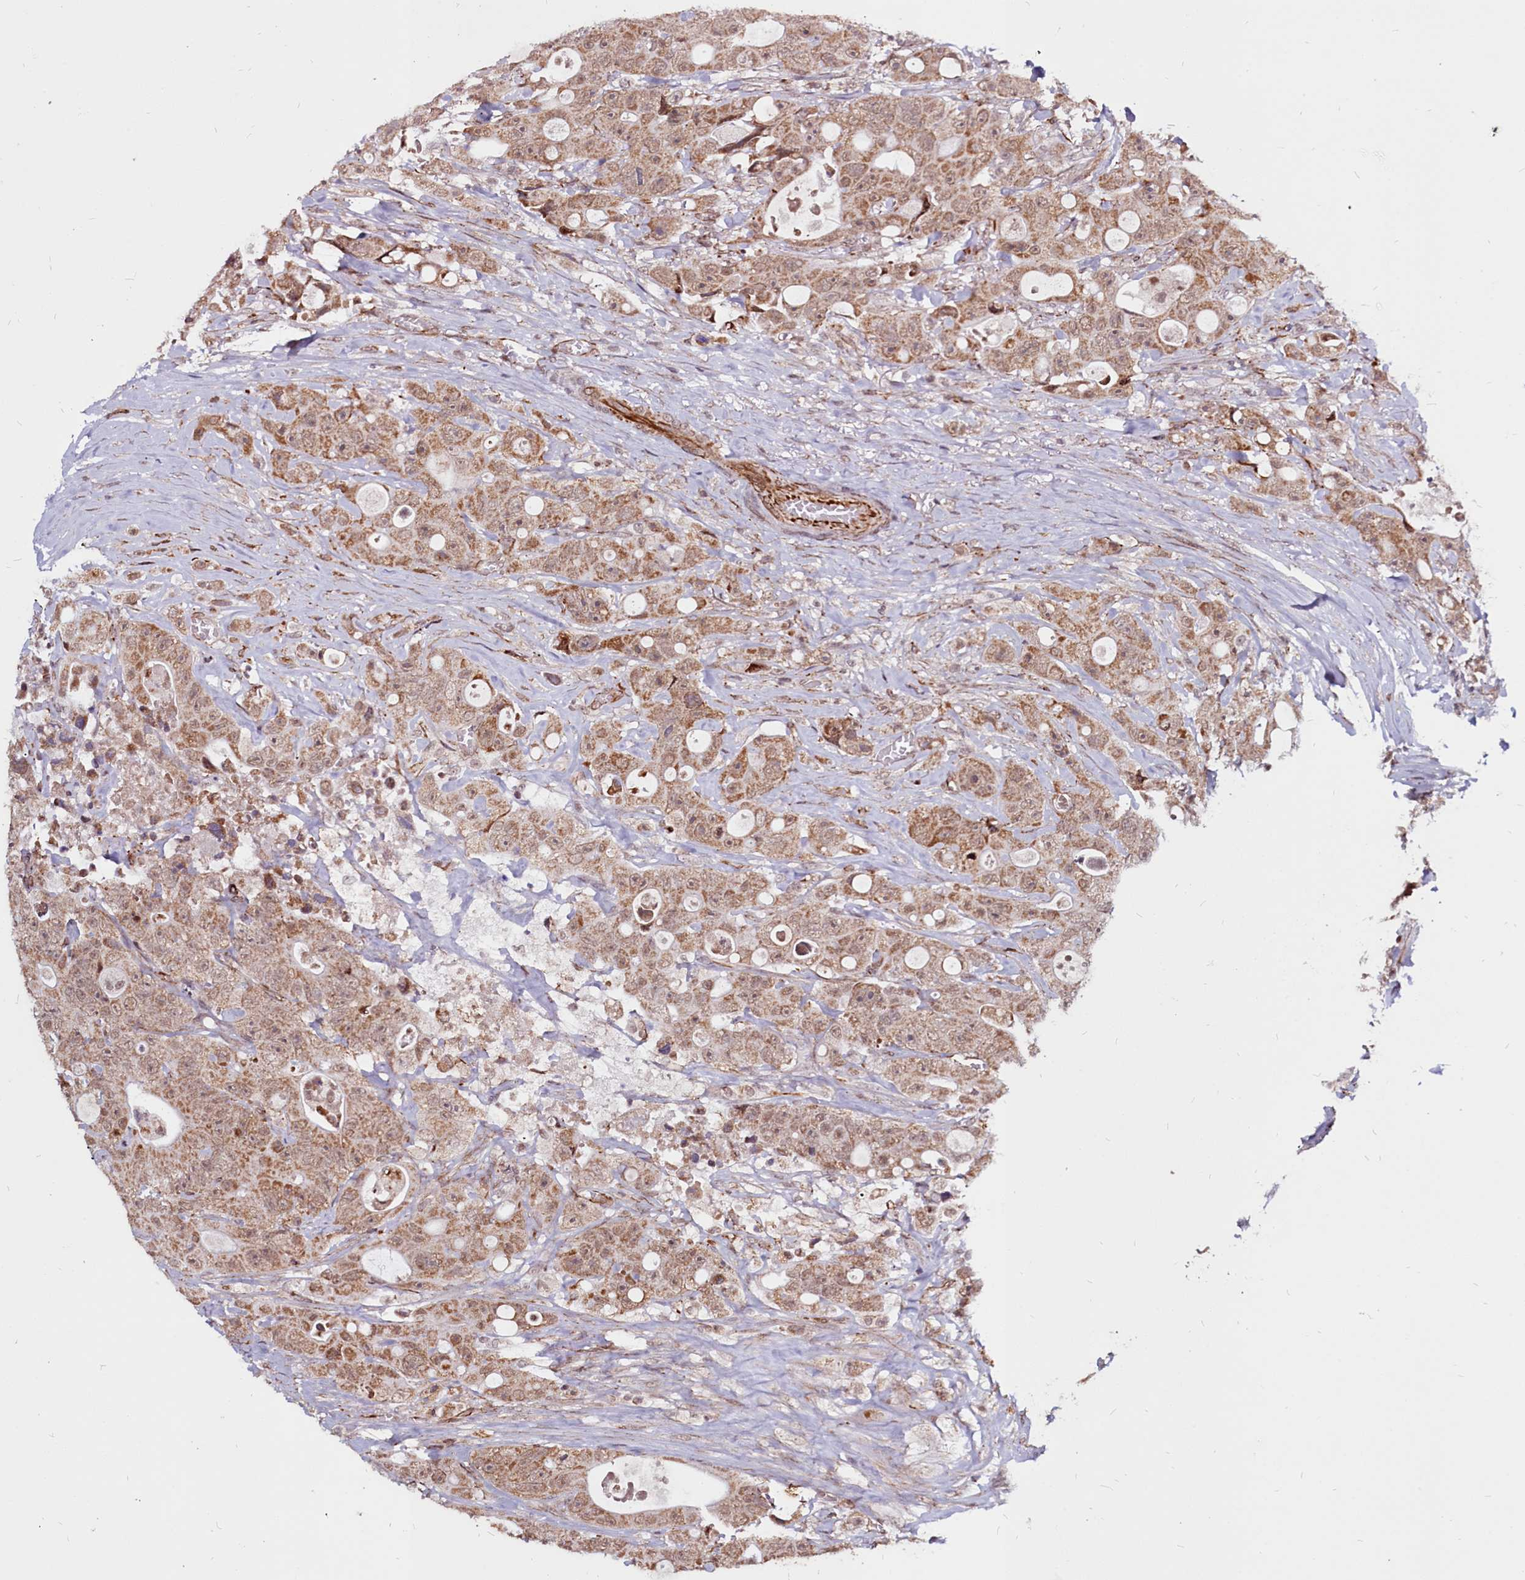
{"staining": {"intensity": "moderate", "quantity": ">75%", "location": "cytoplasmic/membranous,nuclear"}, "tissue": "colorectal cancer", "cell_type": "Tumor cells", "image_type": "cancer", "snomed": [{"axis": "morphology", "description": "Adenocarcinoma, NOS"}, {"axis": "topography", "description": "Colon"}], "caption": "High-power microscopy captured an IHC micrograph of adenocarcinoma (colorectal), revealing moderate cytoplasmic/membranous and nuclear expression in approximately >75% of tumor cells.", "gene": "CLK3", "patient": {"sex": "female", "age": 46}}